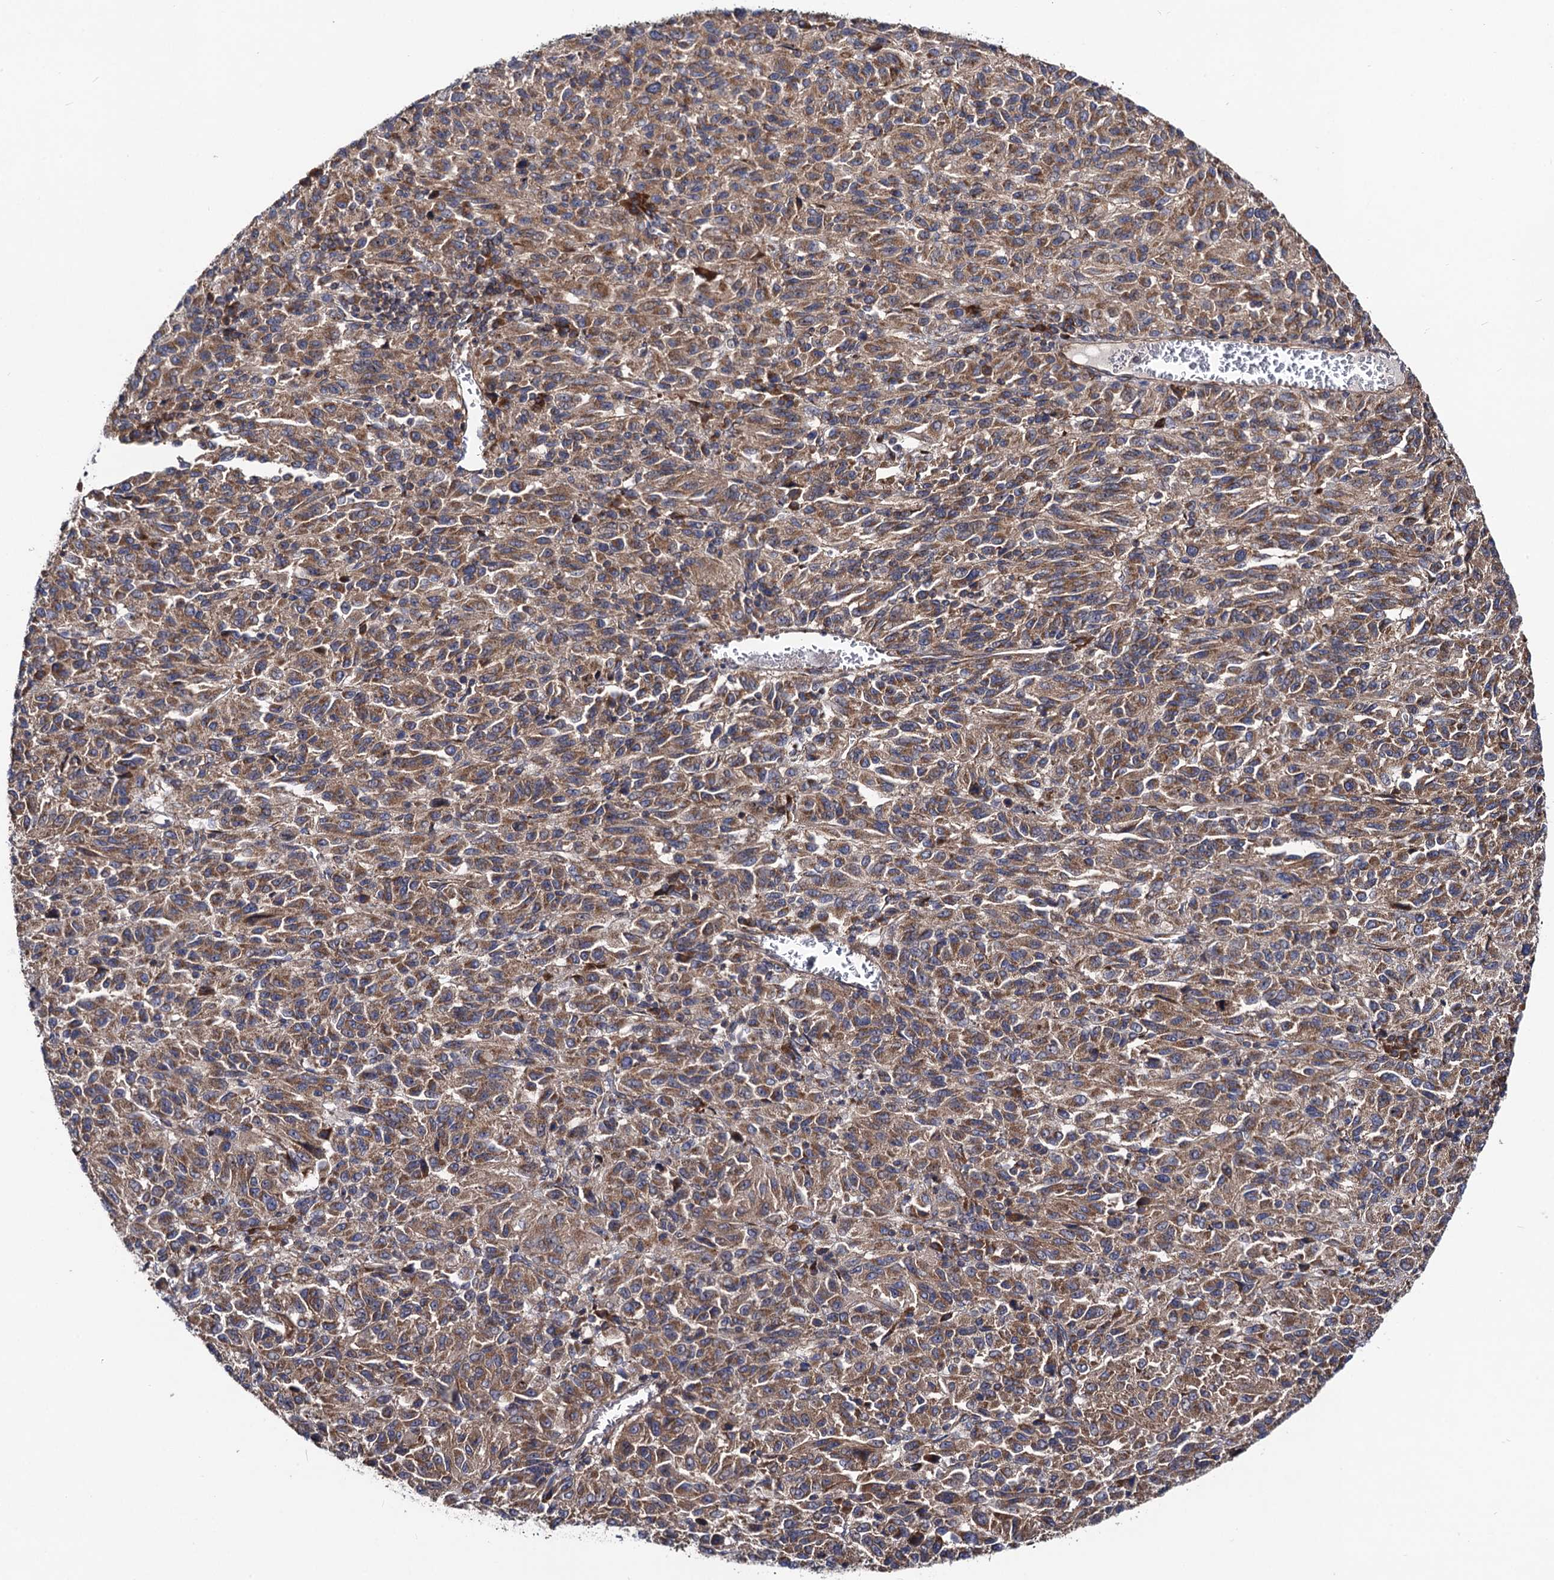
{"staining": {"intensity": "moderate", "quantity": ">75%", "location": "cytoplasmic/membranous"}, "tissue": "melanoma", "cell_type": "Tumor cells", "image_type": "cancer", "snomed": [{"axis": "morphology", "description": "Malignant melanoma, Metastatic site"}, {"axis": "topography", "description": "Lung"}], "caption": "Melanoma stained with a protein marker shows moderate staining in tumor cells.", "gene": "DYDC1", "patient": {"sex": "male", "age": 64}}